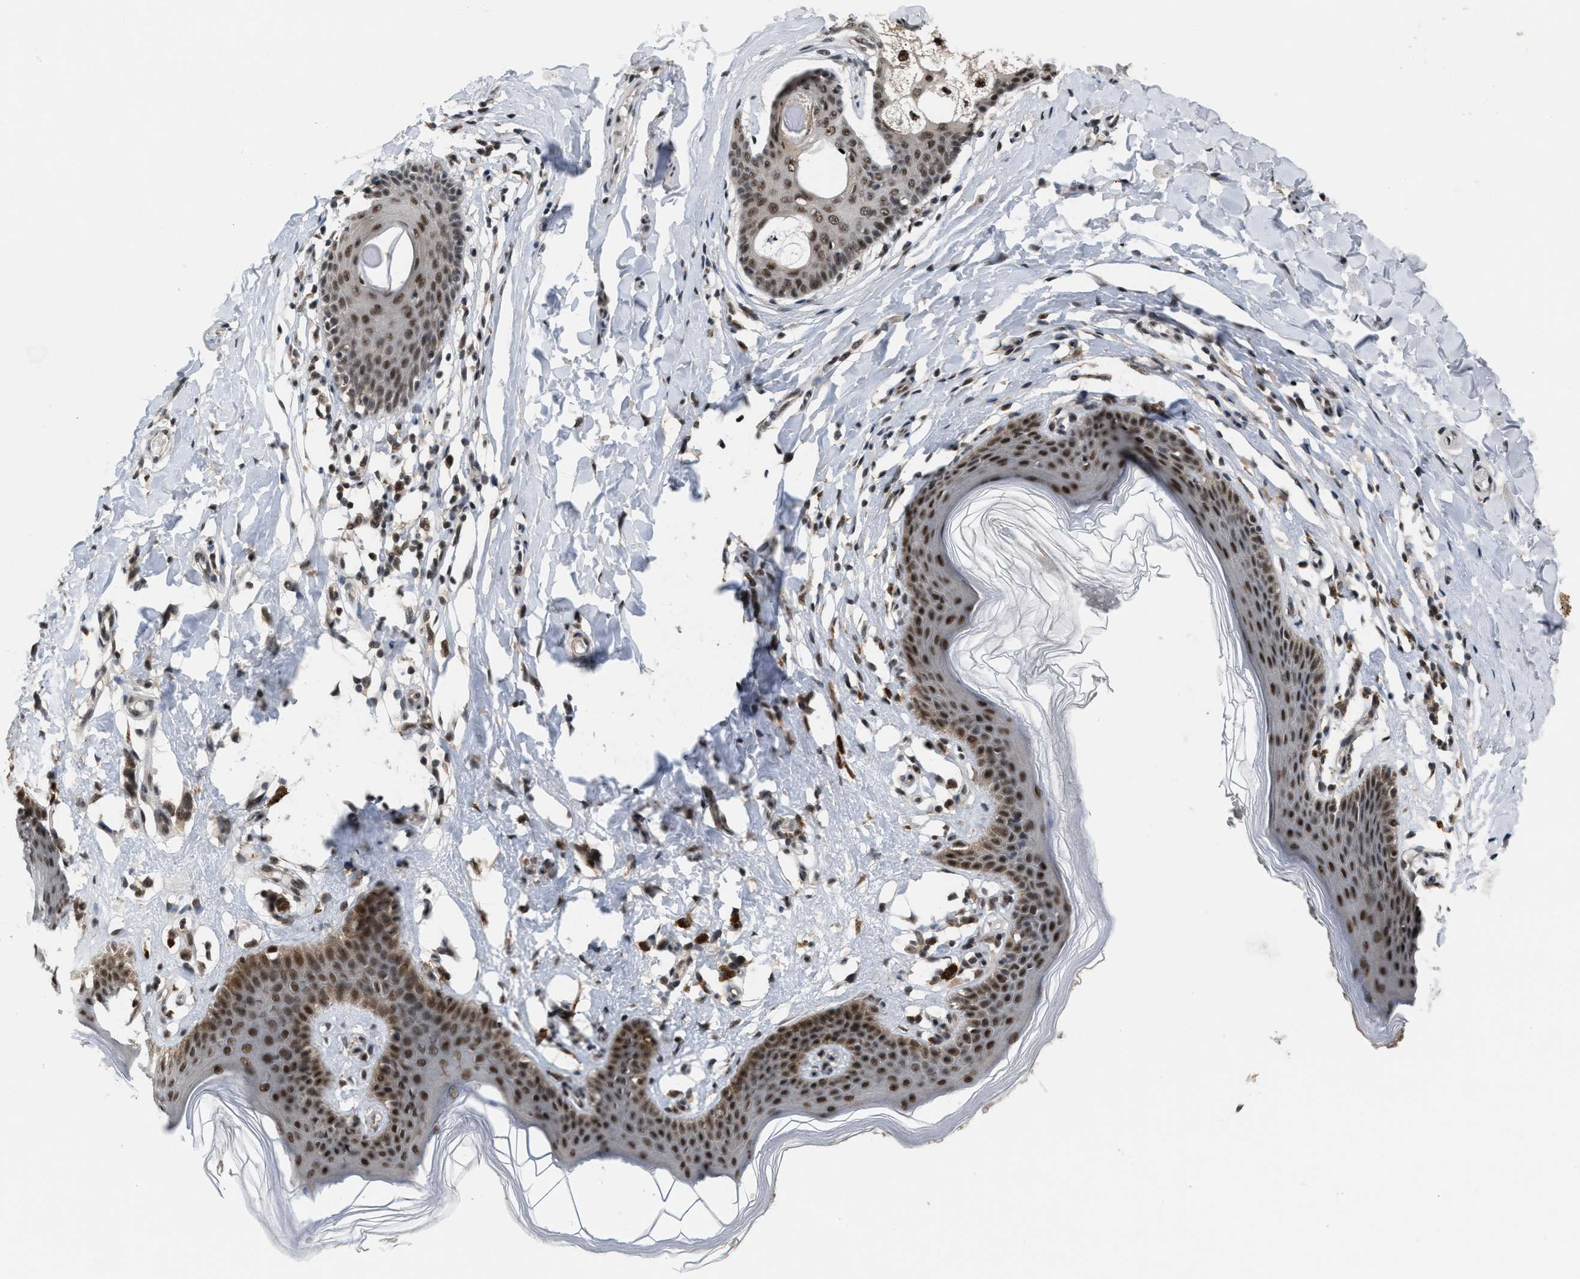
{"staining": {"intensity": "strong", "quantity": ">75%", "location": "nuclear"}, "tissue": "skin", "cell_type": "Epidermal cells", "image_type": "normal", "snomed": [{"axis": "morphology", "description": "Normal tissue, NOS"}, {"axis": "topography", "description": "Vulva"}], "caption": "Benign skin was stained to show a protein in brown. There is high levels of strong nuclear positivity in approximately >75% of epidermal cells. The protein is stained brown, and the nuclei are stained in blue (DAB IHC with brightfield microscopy, high magnification).", "gene": "PRPF4", "patient": {"sex": "female", "age": 66}}